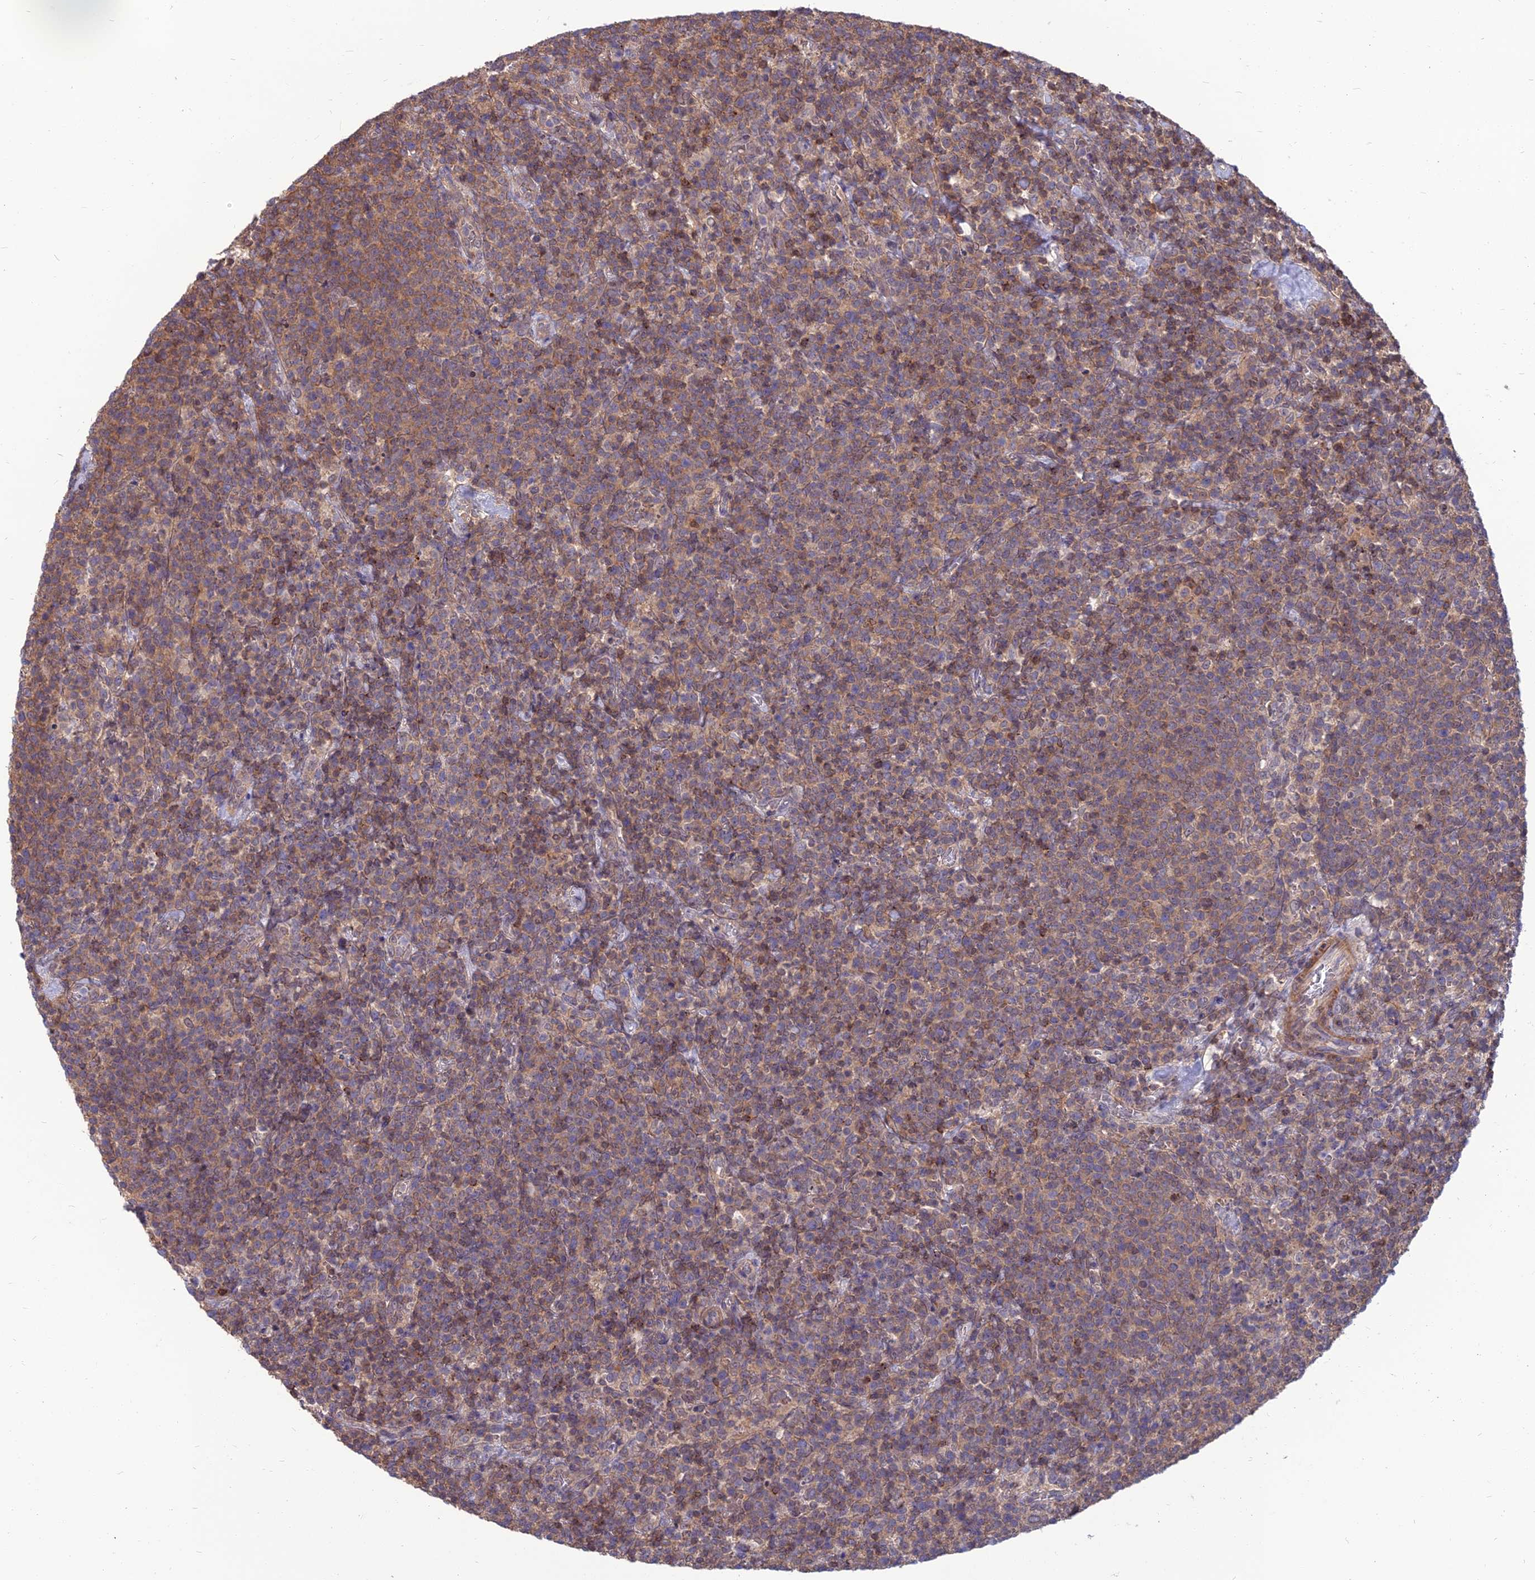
{"staining": {"intensity": "moderate", "quantity": ">75%", "location": "cytoplasmic/membranous"}, "tissue": "lymphoma", "cell_type": "Tumor cells", "image_type": "cancer", "snomed": [{"axis": "morphology", "description": "Malignant lymphoma, non-Hodgkin's type, High grade"}, {"axis": "topography", "description": "Lymph node"}], "caption": "Lymphoma tissue shows moderate cytoplasmic/membranous expression in about >75% of tumor cells", "gene": "OPA3", "patient": {"sex": "male", "age": 61}}